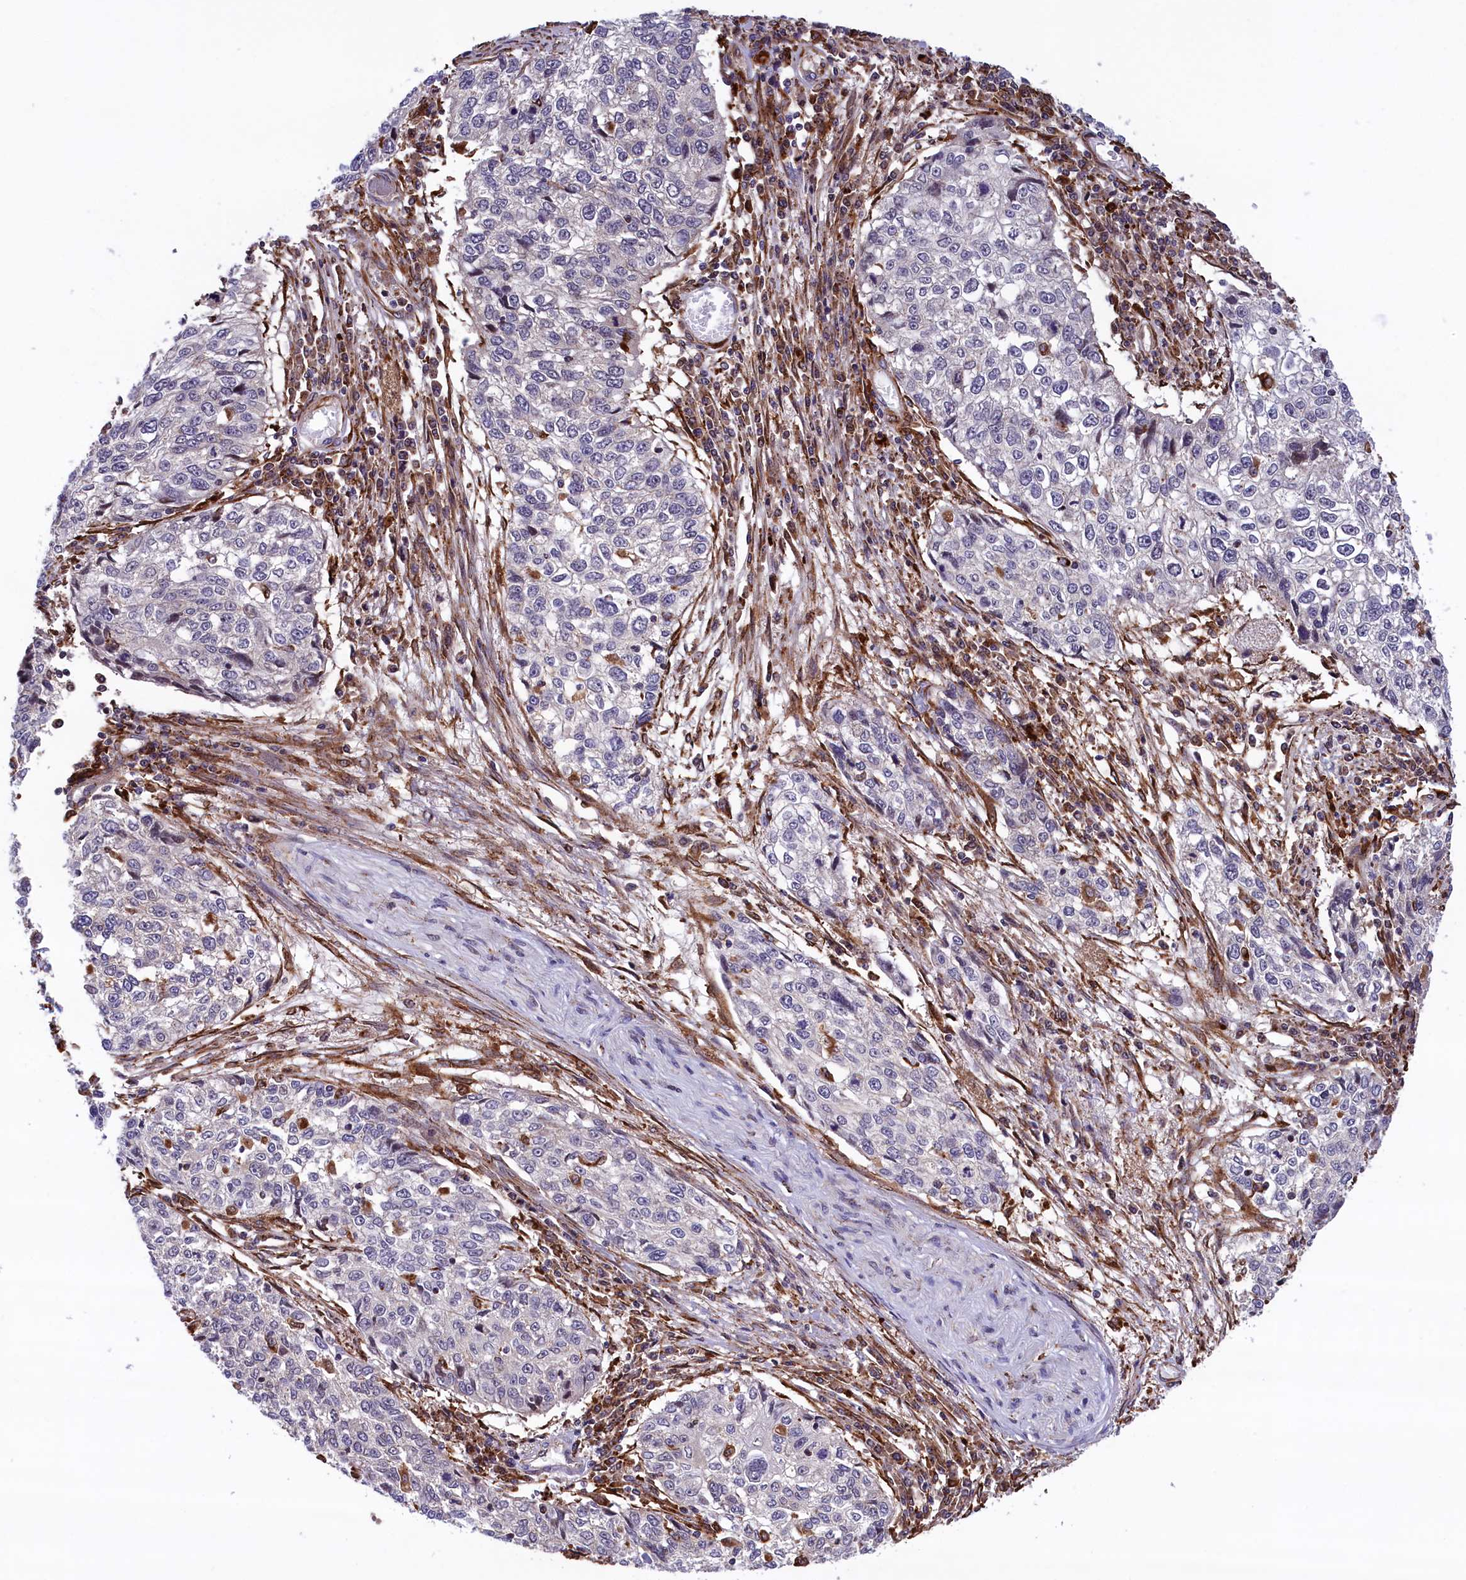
{"staining": {"intensity": "negative", "quantity": "none", "location": "none"}, "tissue": "cervical cancer", "cell_type": "Tumor cells", "image_type": "cancer", "snomed": [{"axis": "morphology", "description": "Squamous cell carcinoma, NOS"}, {"axis": "topography", "description": "Cervix"}], "caption": "An image of cervical cancer stained for a protein shows no brown staining in tumor cells.", "gene": "MAN2B1", "patient": {"sex": "female", "age": 57}}